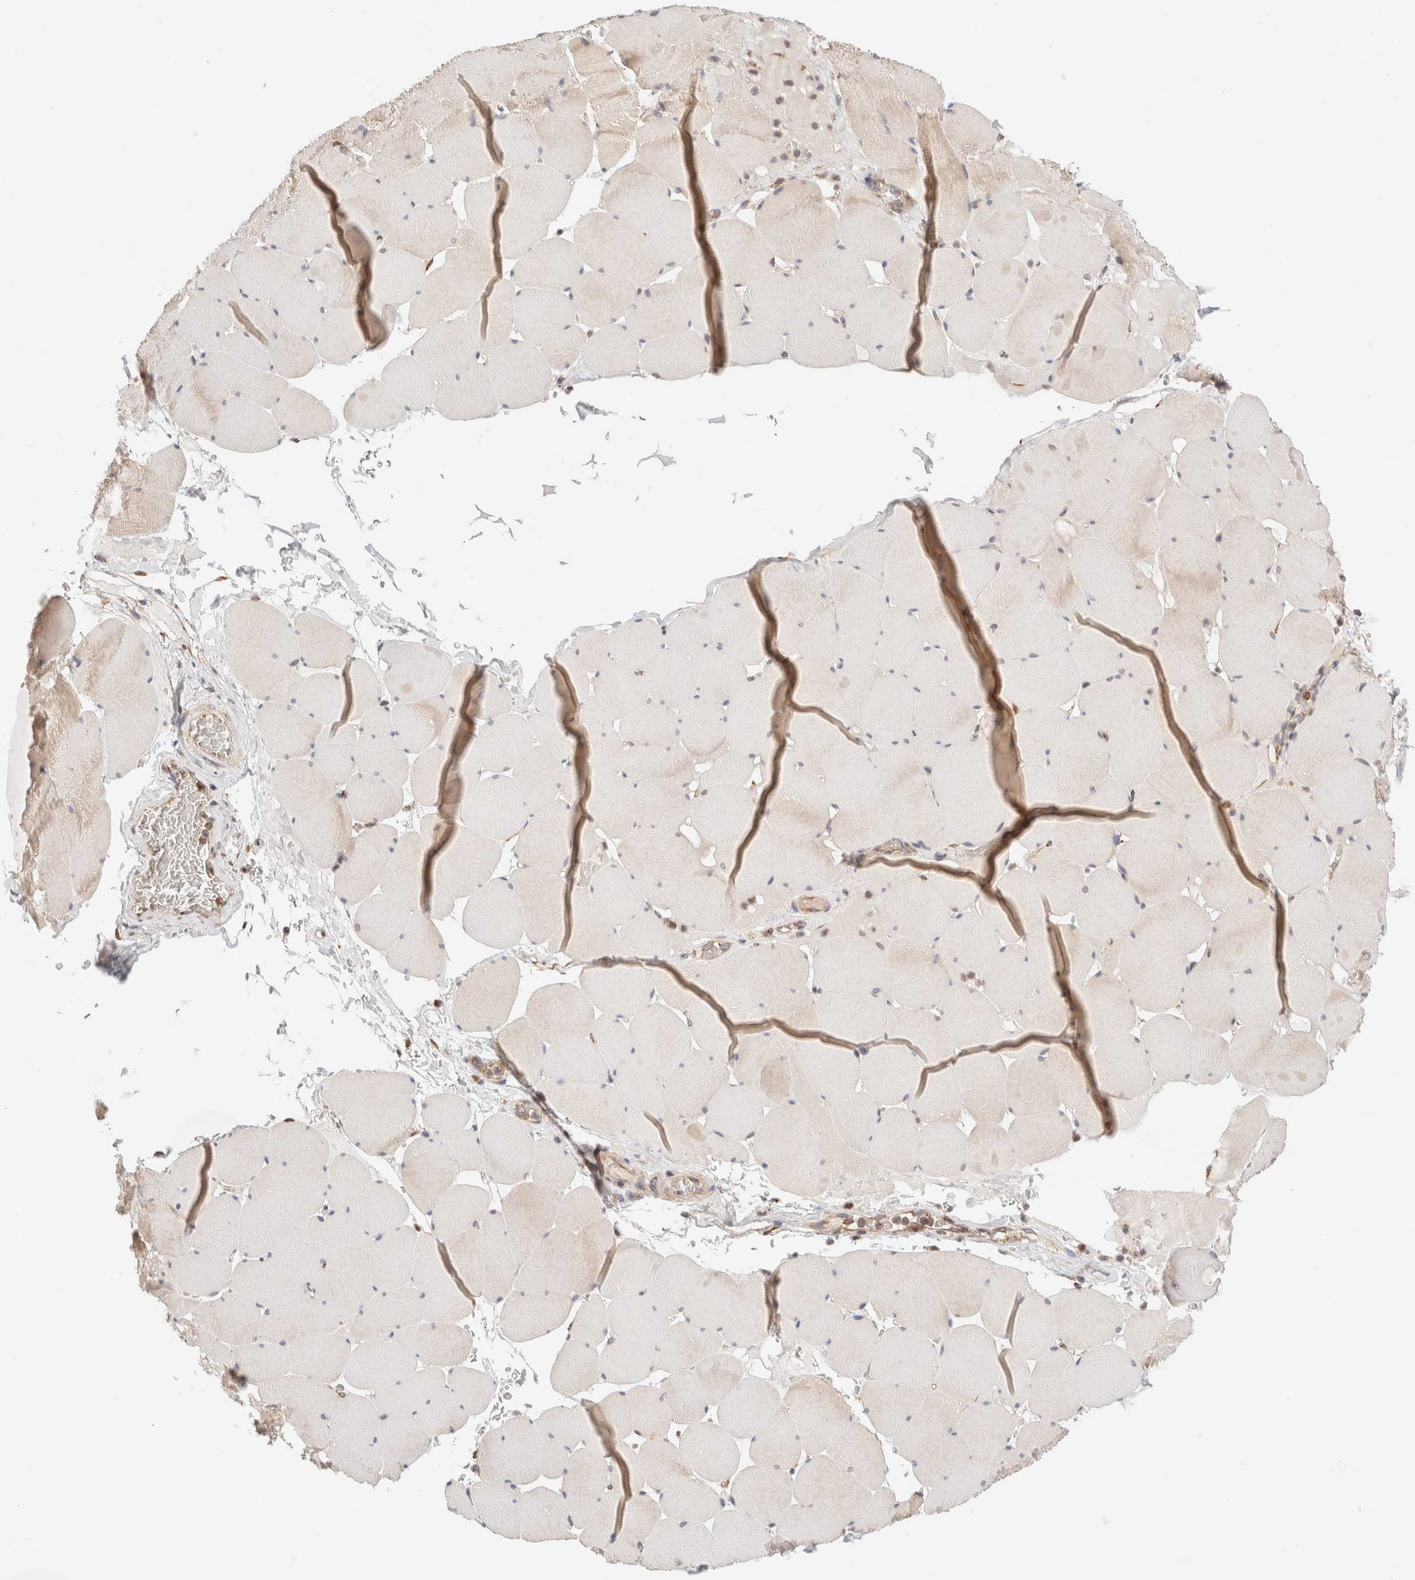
{"staining": {"intensity": "weak", "quantity": "25%-75%", "location": "cytoplasmic/membranous"}, "tissue": "skeletal muscle", "cell_type": "Myocytes", "image_type": "normal", "snomed": [{"axis": "morphology", "description": "Normal tissue, NOS"}, {"axis": "topography", "description": "Skeletal muscle"}], "caption": "Immunohistochemistry (IHC) micrograph of benign human skeletal muscle stained for a protein (brown), which displays low levels of weak cytoplasmic/membranous positivity in approximately 25%-75% of myocytes.", "gene": "FER", "patient": {"sex": "male", "age": 62}}